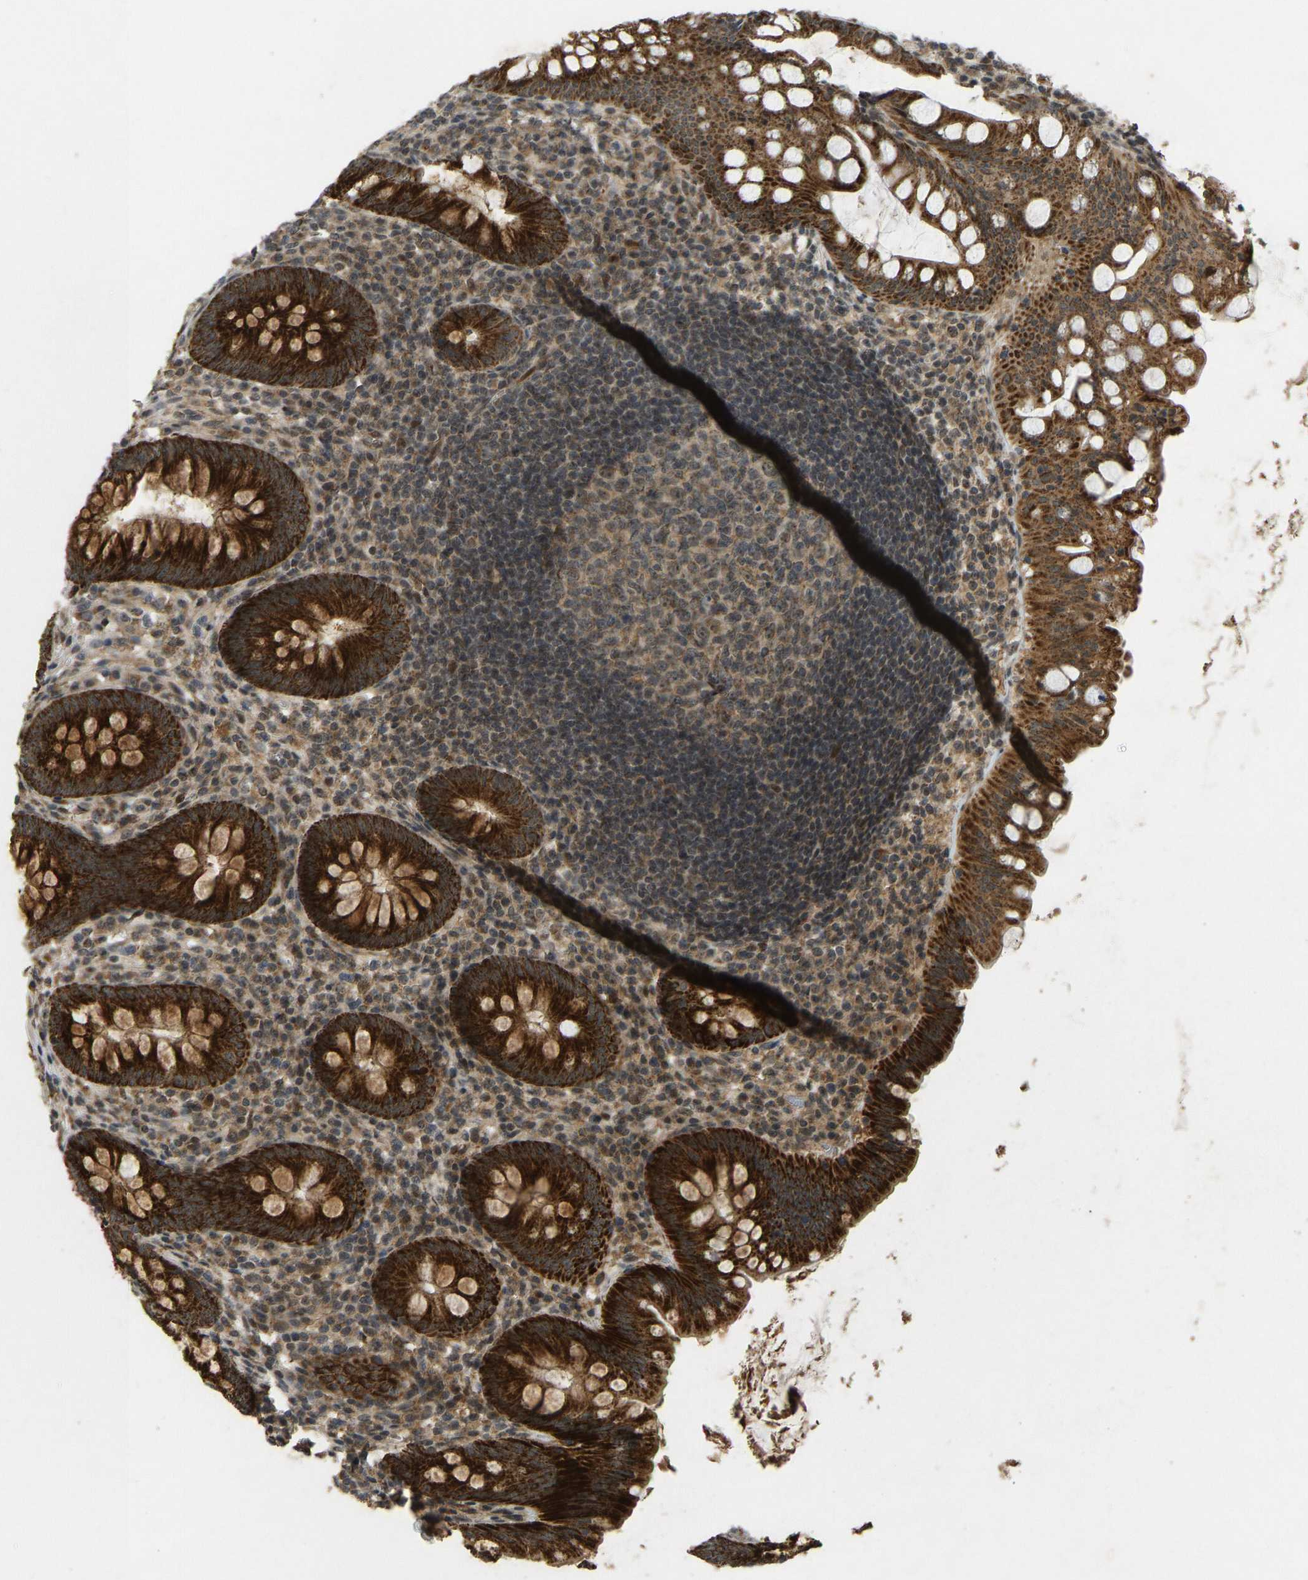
{"staining": {"intensity": "strong", "quantity": ">75%", "location": "cytoplasmic/membranous"}, "tissue": "appendix", "cell_type": "Glandular cells", "image_type": "normal", "snomed": [{"axis": "morphology", "description": "Normal tissue, NOS"}, {"axis": "topography", "description": "Appendix"}], "caption": "Immunohistochemical staining of benign human appendix displays >75% levels of strong cytoplasmic/membranous protein expression in approximately >75% of glandular cells. (Brightfield microscopy of DAB IHC at high magnification).", "gene": "ACADS", "patient": {"sex": "male", "age": 56}}